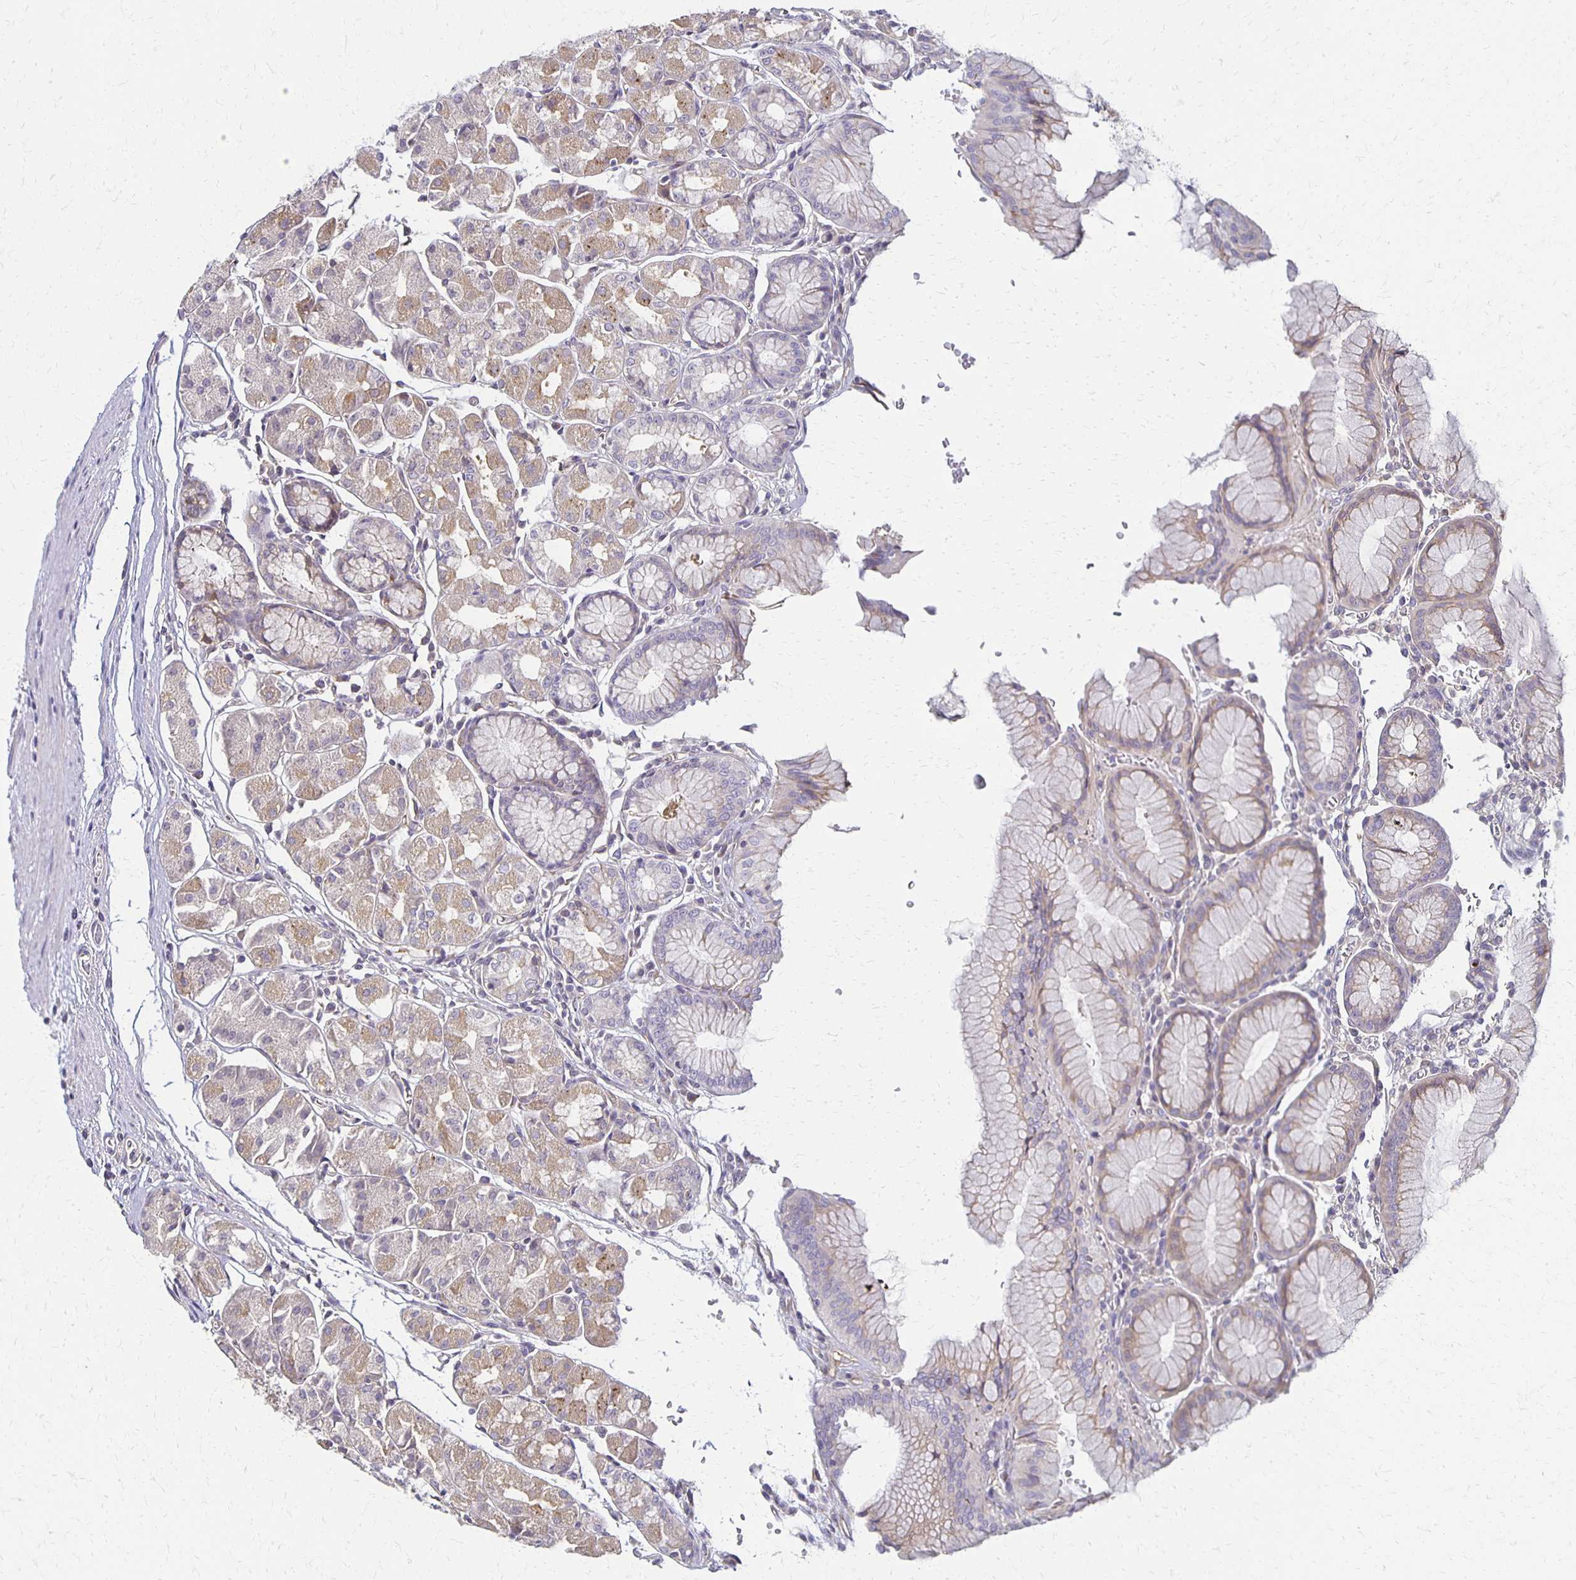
{"staining": {"intensity": "weak", "quantity": "25%-75%", "location": "cytoplasmic/membranous"}, "tissue": "stomach", "cell_type": "Glandular cells", "image_type": "normal", "snomed": [{"axis": "morphology", "description": "Normal tissue, NOS"}, {"axis": "topography", "description": "Stomach"}], "caption": "This micrograph demonstrates immunohistochemistry (IHC) staining of unremarkable human stomach, with low weak cytoplasmic/membranous staining in approximately 25%-75% of glandular cells.", "gene": "GPX4", "patient": {"sex": "male", "age": 55}}